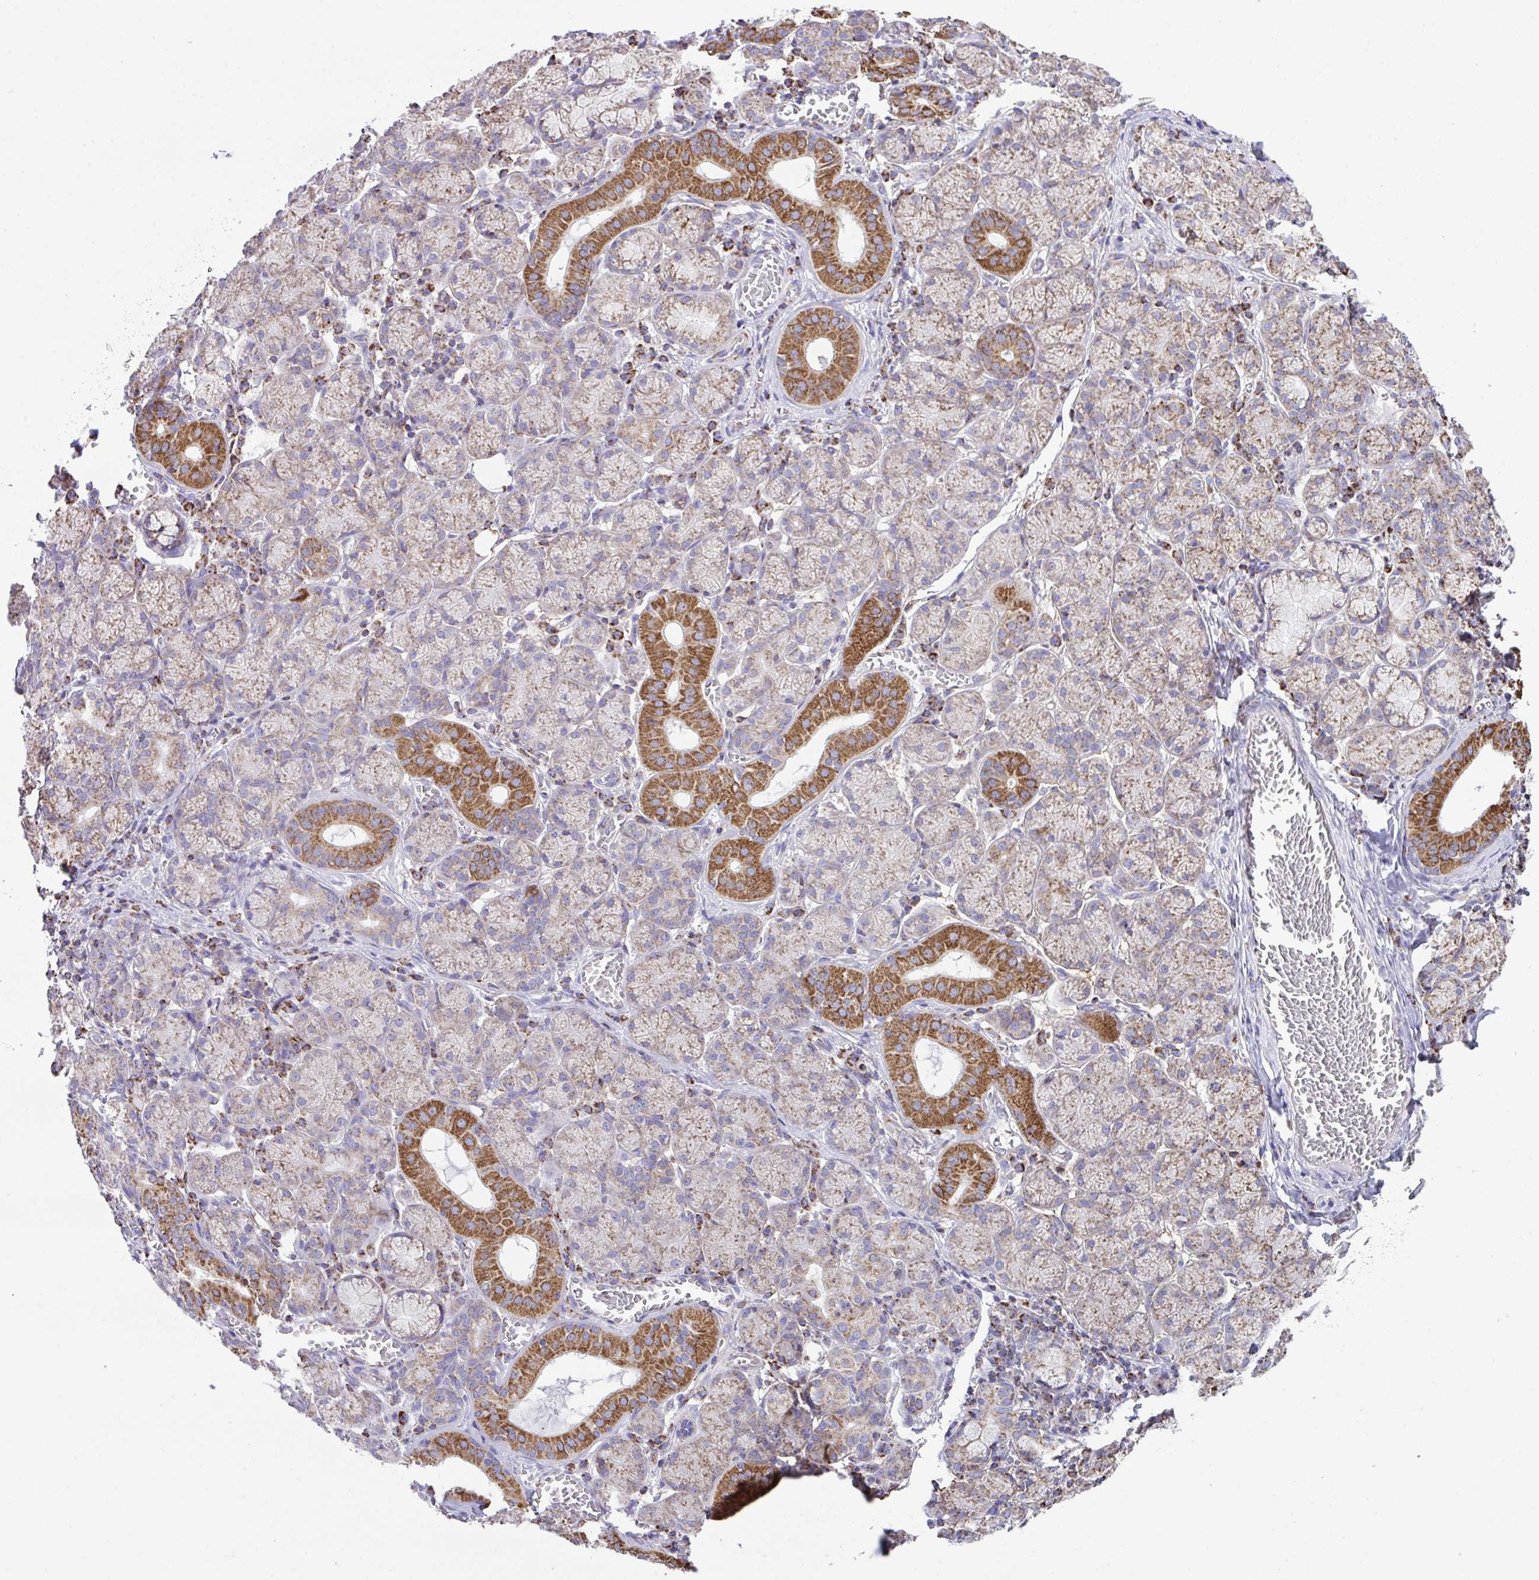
{"staining": {"intensity": "strong", "quantity": "25%-75%", "location": "cytoplasmic/membranous"}, "tissue": "salivary gland", "cell_type": "Glandular cells", "image_type": "normal", "snomed": [{"axis": "morphology", "description": "Normal tissue, NOS"}, {"axis": "topography", "description": "Salivary gland"}], "caption": "Immunohistochemical staining of benign salivary gland displays 25%-75% levels of strong cytoplasmic/membranous protein positivity in approximately 25%-75% of glandular cells.", "gene": "PCMTD2", "patient": {"sex": "female", "age": 24}}